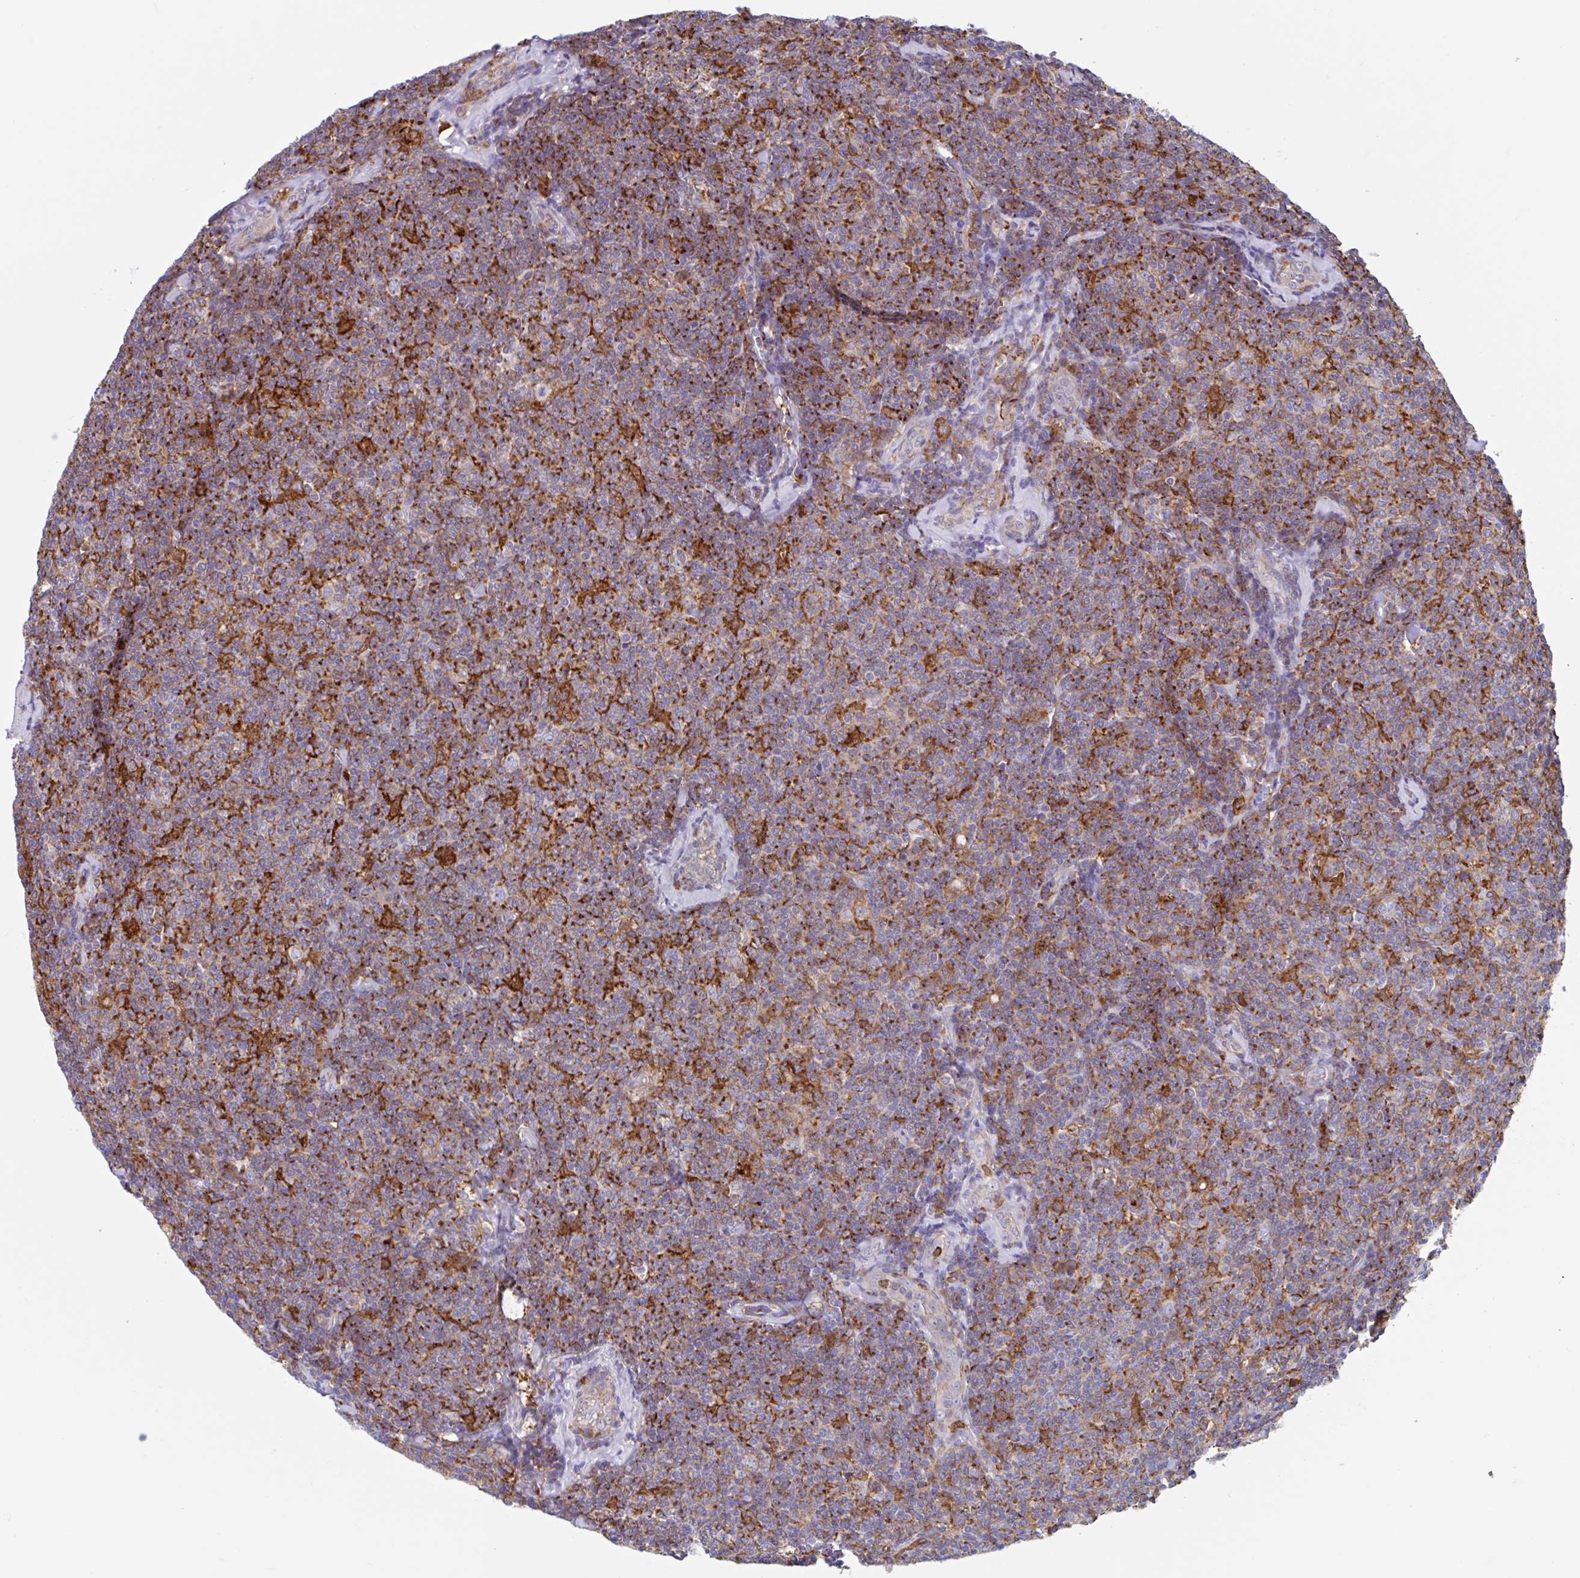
{"staining": {"intensity": "moderate", "quantity": "25%-75%", "location": "cytoplasmic/membranous"}, "tissue": "lymphoma", "cell_type": "Tumor cells", "image_type": "cancer", "snomed": [{"axis": "morphology", "description": "Malignant lymphoma, non-Hodgkin's type, Low grade"}, {"axis": "topography", "description": "Lymph node"}], "caption": "The photomicrograph shows a brown stain indicating the presence of a protein in the cytoplasmic/membranous of tumor cells in lymphoma.", "gene": "EFHD1", "patient": {"sex": "female", "age": 56}}